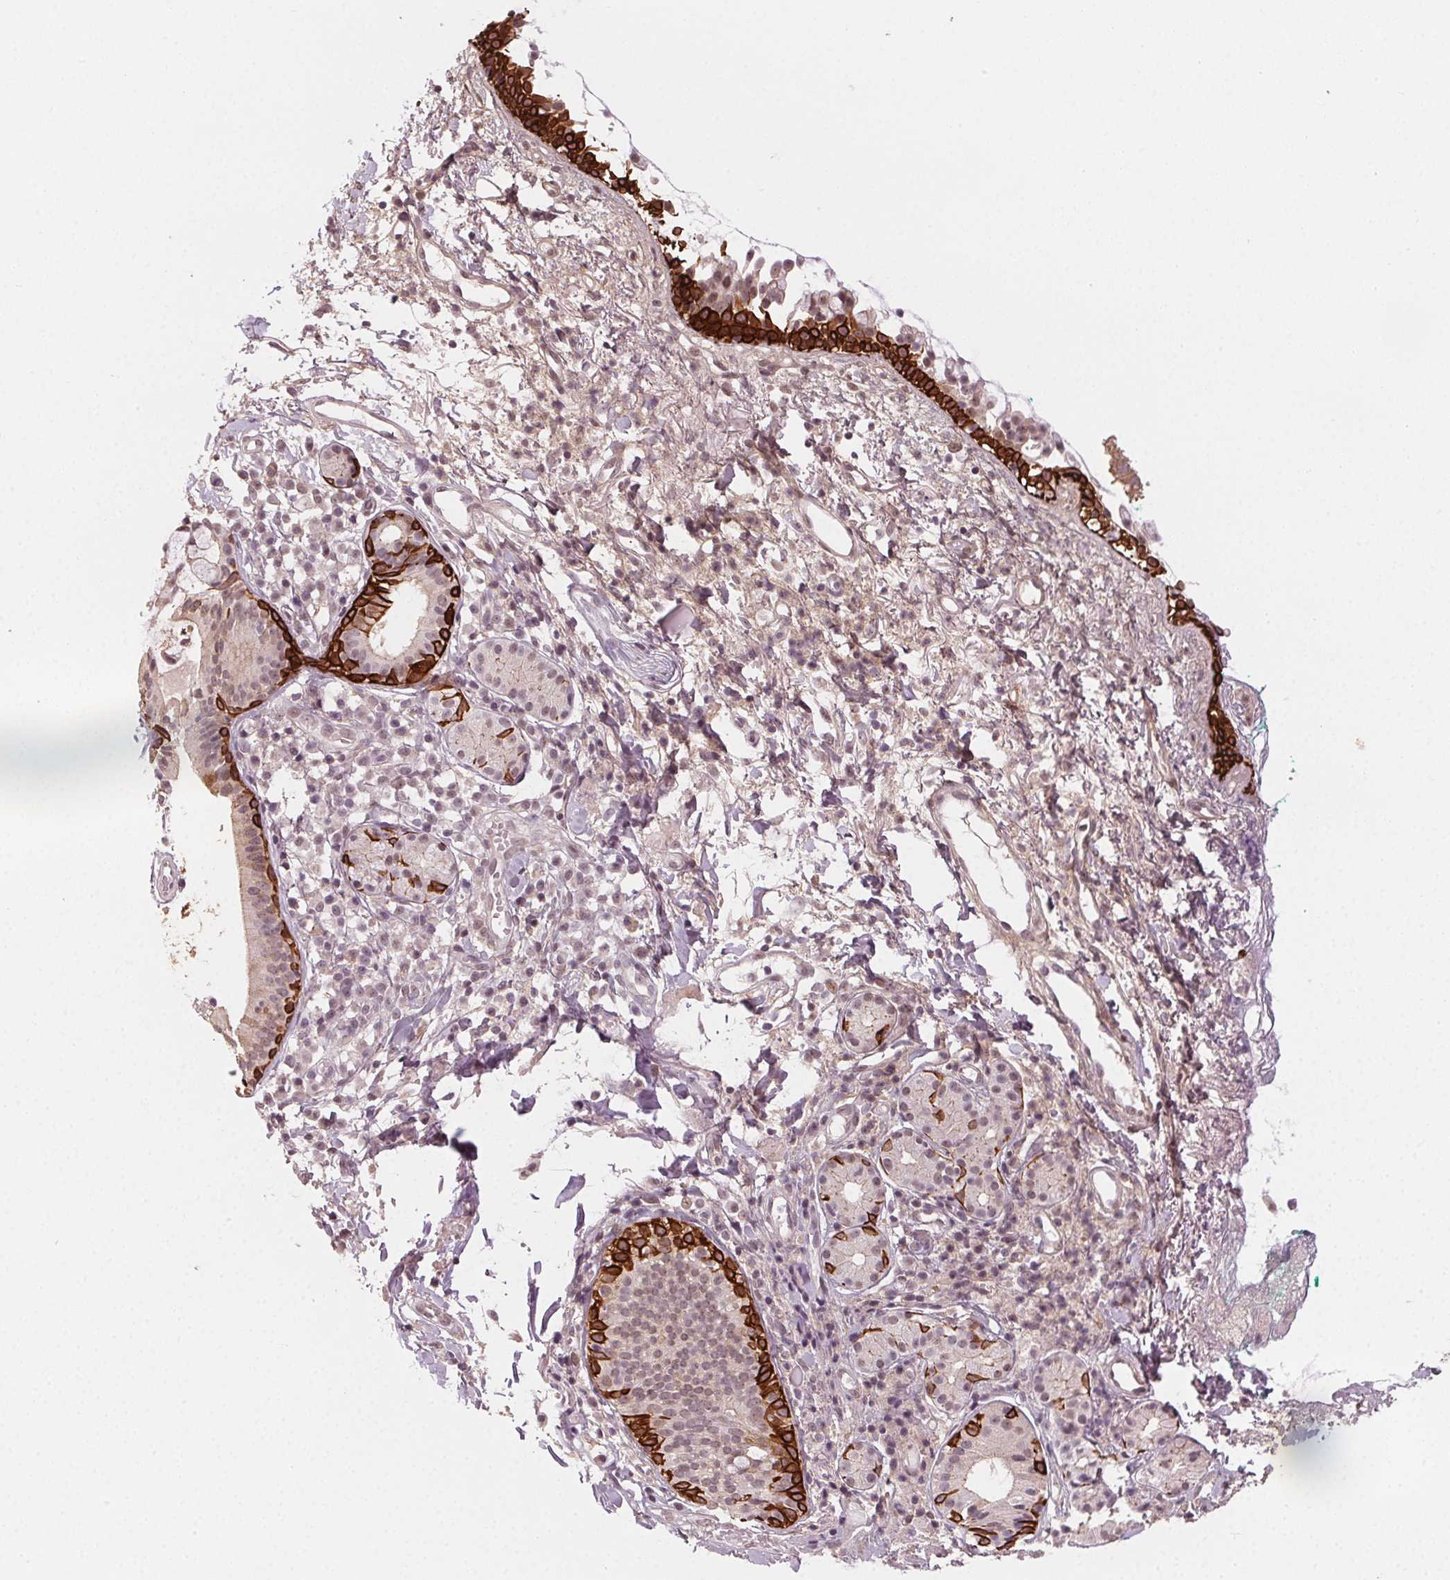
{"staining": {"intensity": "strong", "quantity": "25%-75%", "location": "cytoplasmic/membranous"}, "tissue": "nasopharynx", "cell_type": "Respiratory epithelial cells", "image_type": "normal", "snomed": [{"axis": "morphology", "description": "Normal tissue, NOS"}, {"axis": "morphology", "description": "Basal cell carcinoma"}, {"axis": "topography", "description": "Cartilage tissue"}, {"axis": "topography", "description": "Nasopharynx"}, {"axis": "topography", "description": "Oral tissue"}], "caption": "Strong cytoplasmic/membranous expression for a protein is seen in about 25%-75% of respiratory epithelial cells of normal nasopharynx using immunohistochemistry (IHC).", "gene": "TUB", "patient": {"sex": "female", "age": 77}}